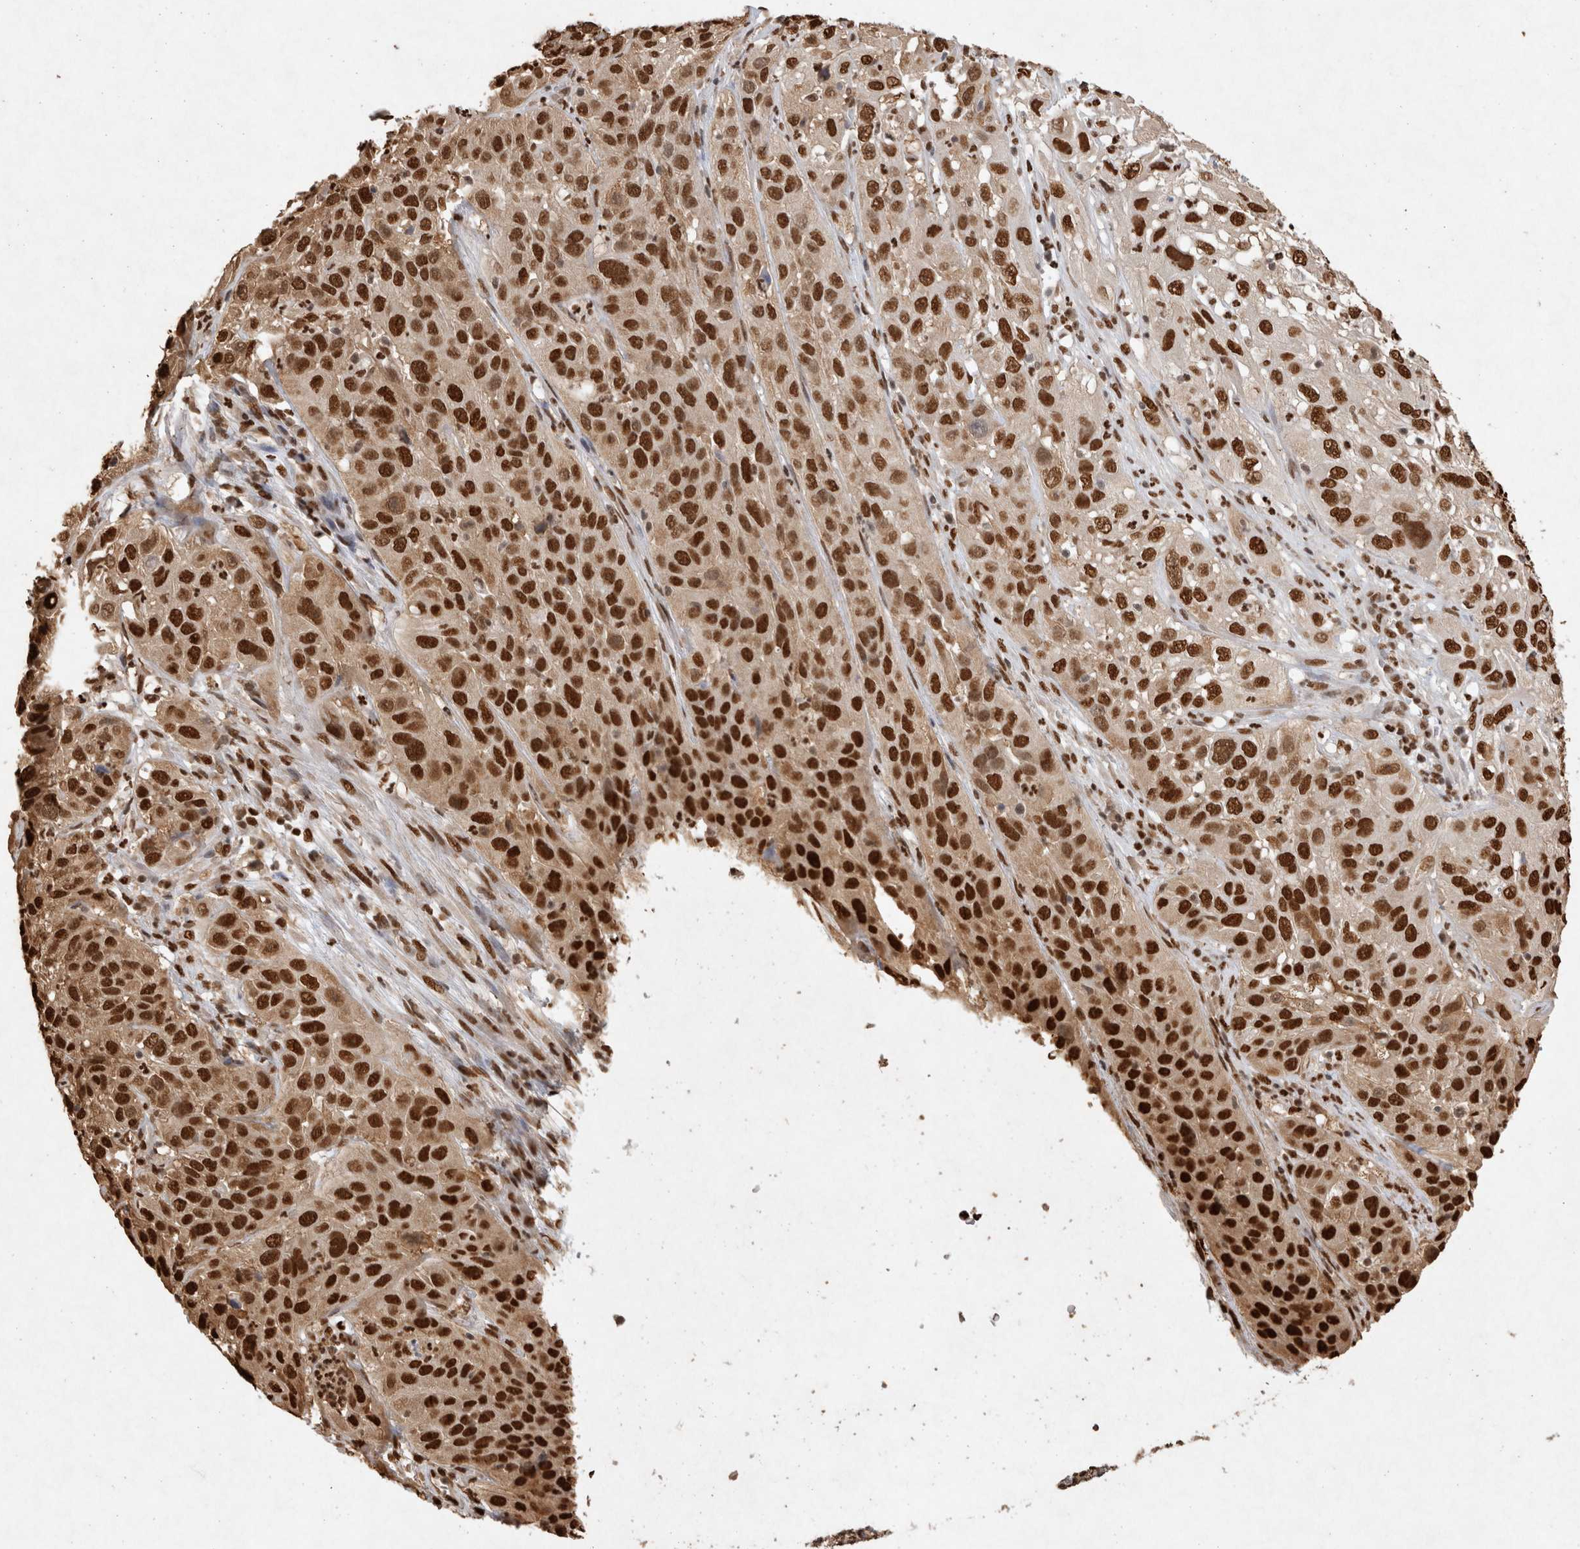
{"staining": {"intensity": "strong", "quantity": ">75%", "location": "nuclear"}, "tissue": "cervical cancer", "cell_type": "Tumor cells", "image_type": "cancer", "snomed": [{"axis": "morphology", "description": "Squamous cell carcinoma, NOS"}, {"axis": "topography", "description": "Cervix"}], "caption": "A micrograph showing strong nuclear staining in about >75% of tumor cells in cervical cancer, as visualized by brown immunohistochemical staining.", "gene": "HDGF", "patient": {"sex": "female", "age": 32}}